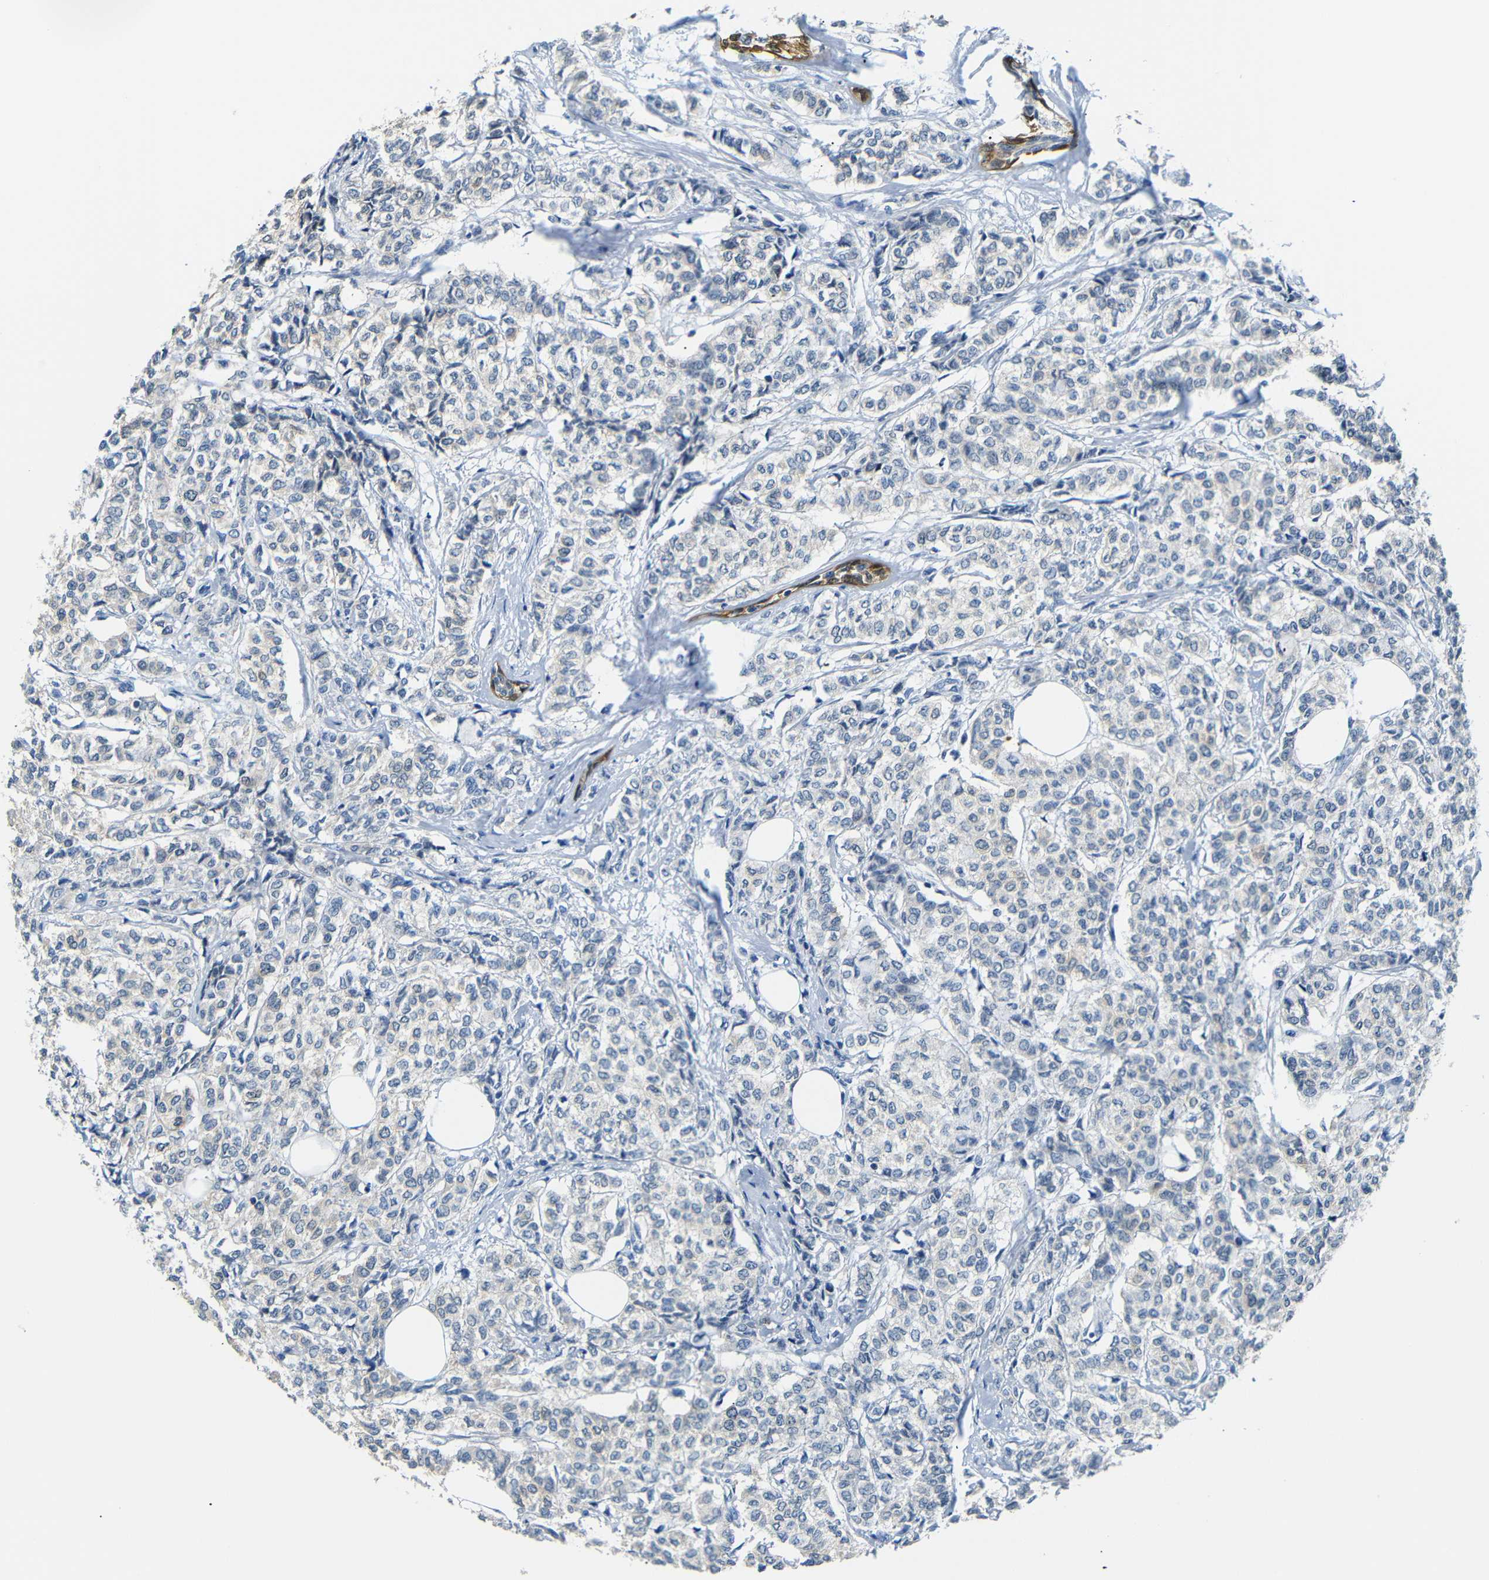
{"staining": {"intensity": "negative", "quantity": "none", "location": "none"}, "tissue": "breast cancer", "cell_type": "Tumor cells", "image_type": "cancer", "snomed": [{"axis": "morphology", "description": "Lobular carcinoma"}, {"axis": "topography", "description": "Breast"}], "caption": "IHC photomicrograph of breast cancer (lobular carcinoma) stained for a protein (brown), which displays no expression in tumor cells. (DAB (3,3'-diaminobenzidine) immunohistochemistry, high magnification).", "gene": "SFN", "patient": {"sex": "female", "age": 60}}